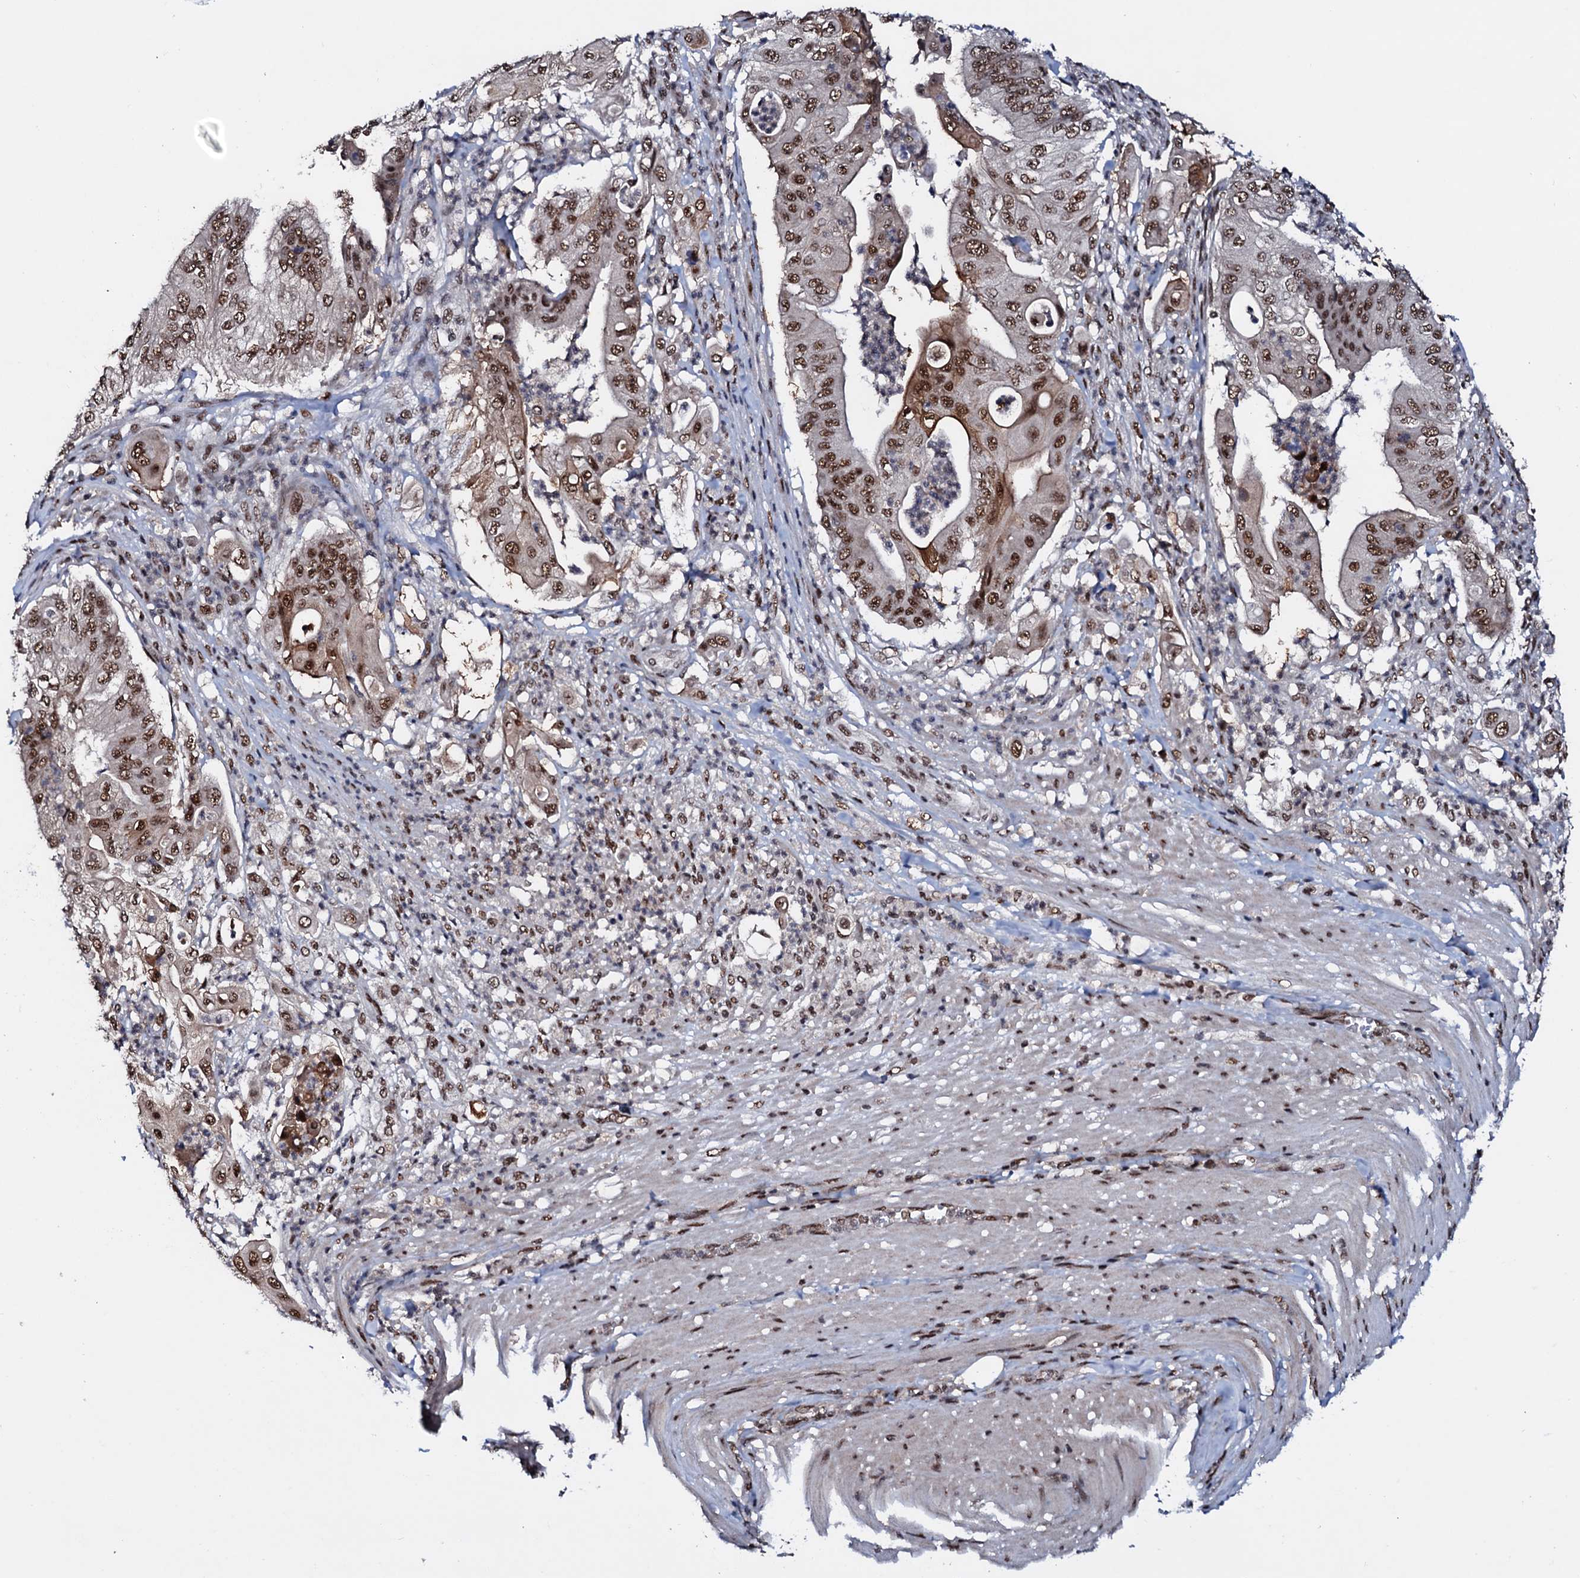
{"staining": {"intensity": "moderate", "quantity": ">75%", "location": "nuclear"}, "tissue": "pancreatic cancer", "cell_type": "Tumor cells", "image_type": "cancer", "snomed": [{"axis": "morphology", "description": "Adenocarcinoma, NOS"}, {"axis": "topography", "description": "Pancreas"}], "caption": "Pancreatic cancer stained for a protein (brown) demonstrates moderate nuclear positive expression in about >75% of tumor cells.", "gene": "PRPF18", "patient": {"sex": "female", "age": 77}}